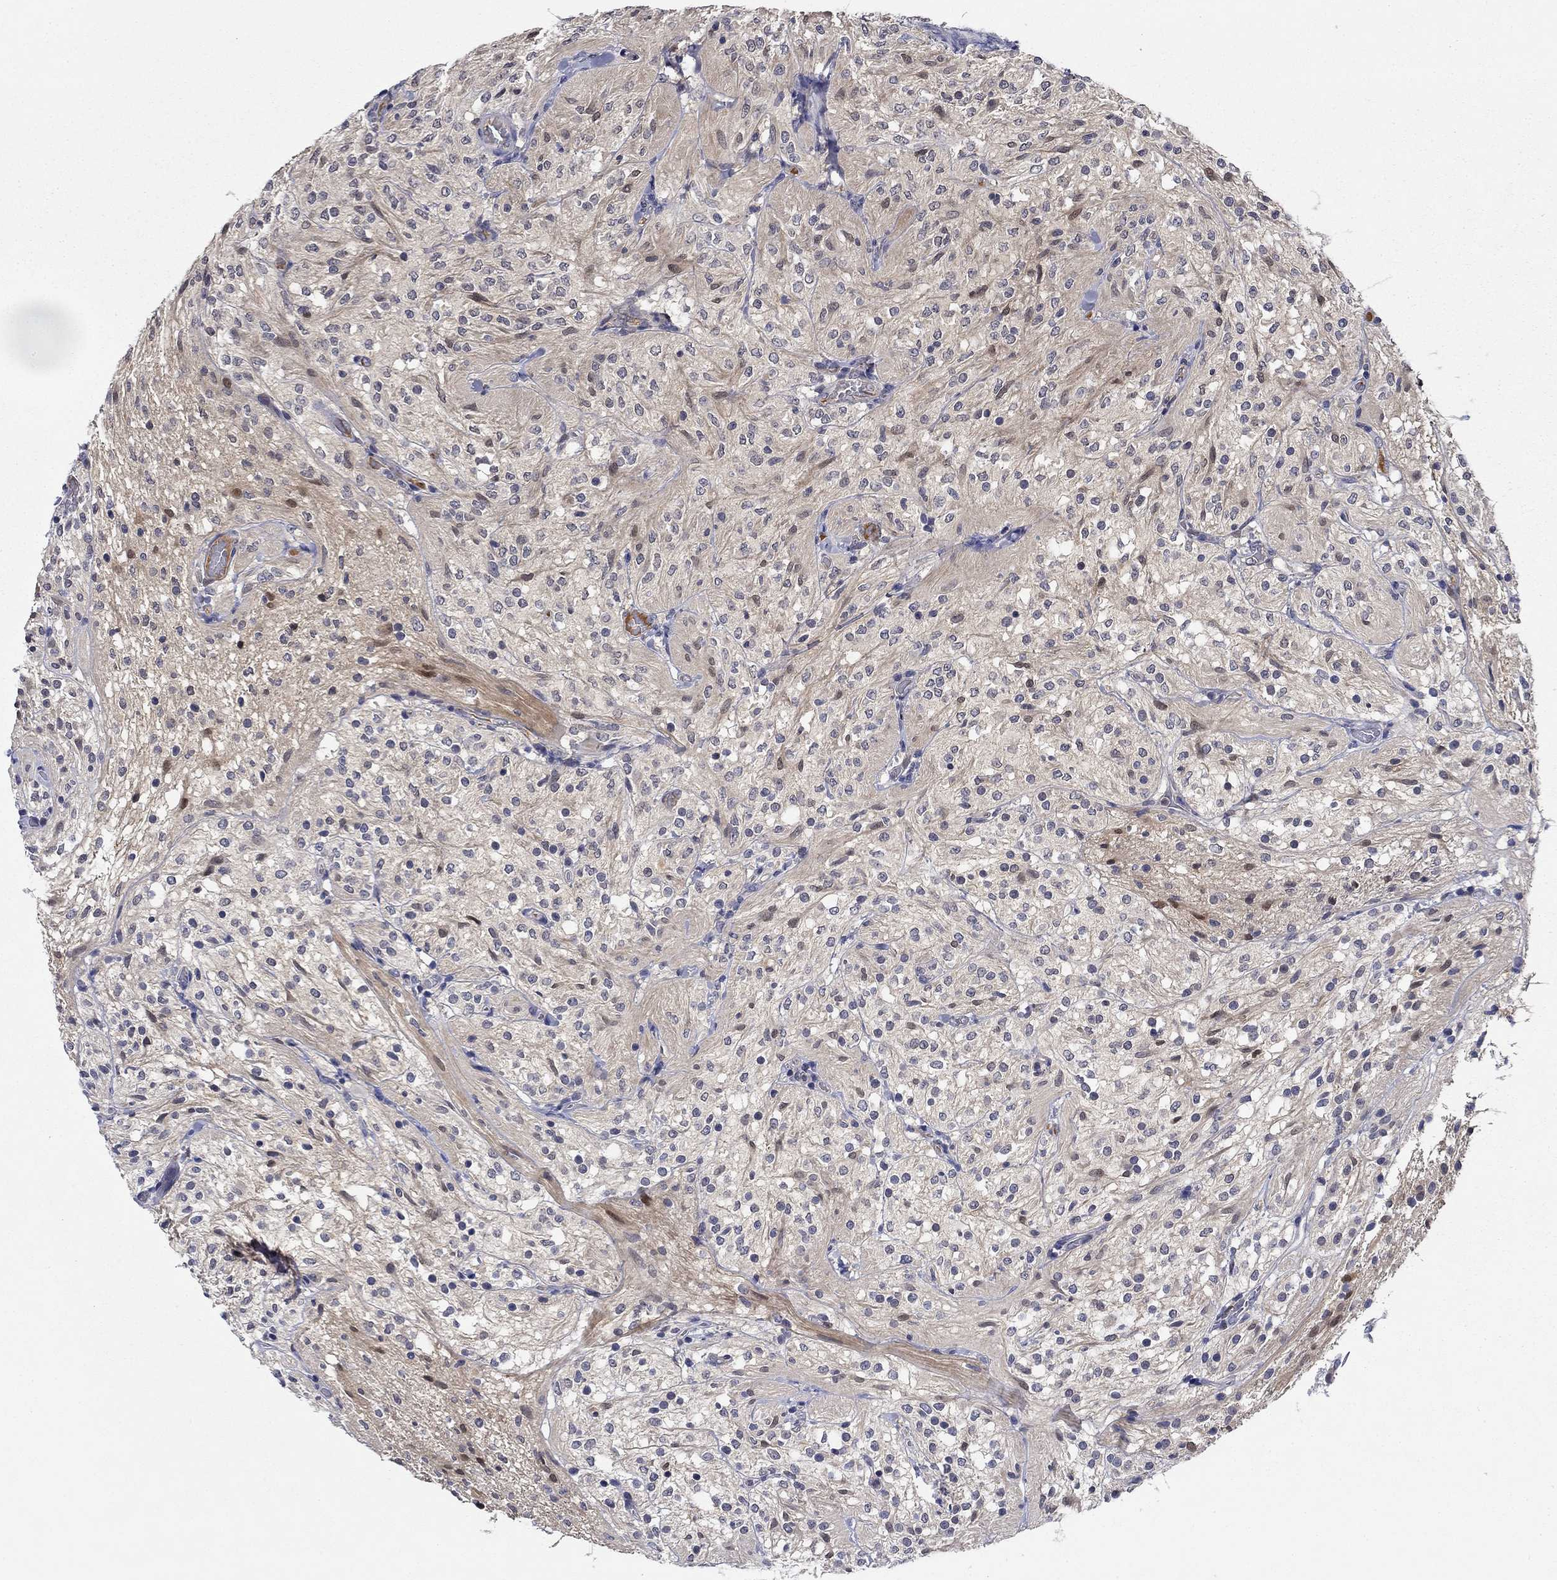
{"staining": {"intensity": "negative", "quantity": "none", "location": "none"}, "tissue": "glioma", "cell_type": "Tumor cells", "image_type": "cancer", "snomed": [{"axis": "morphology", "description": "Glioma, malignant, Low grade"}, {"axis": "topography", "description": "Brain"}], "caption": "This is a histopathology image of immunohistochemistry (IHC) staining of glioma, which shows no positivity in tumor cells.", "gene": "DDTL", "patient": {"sex": "male", "age": 3}}